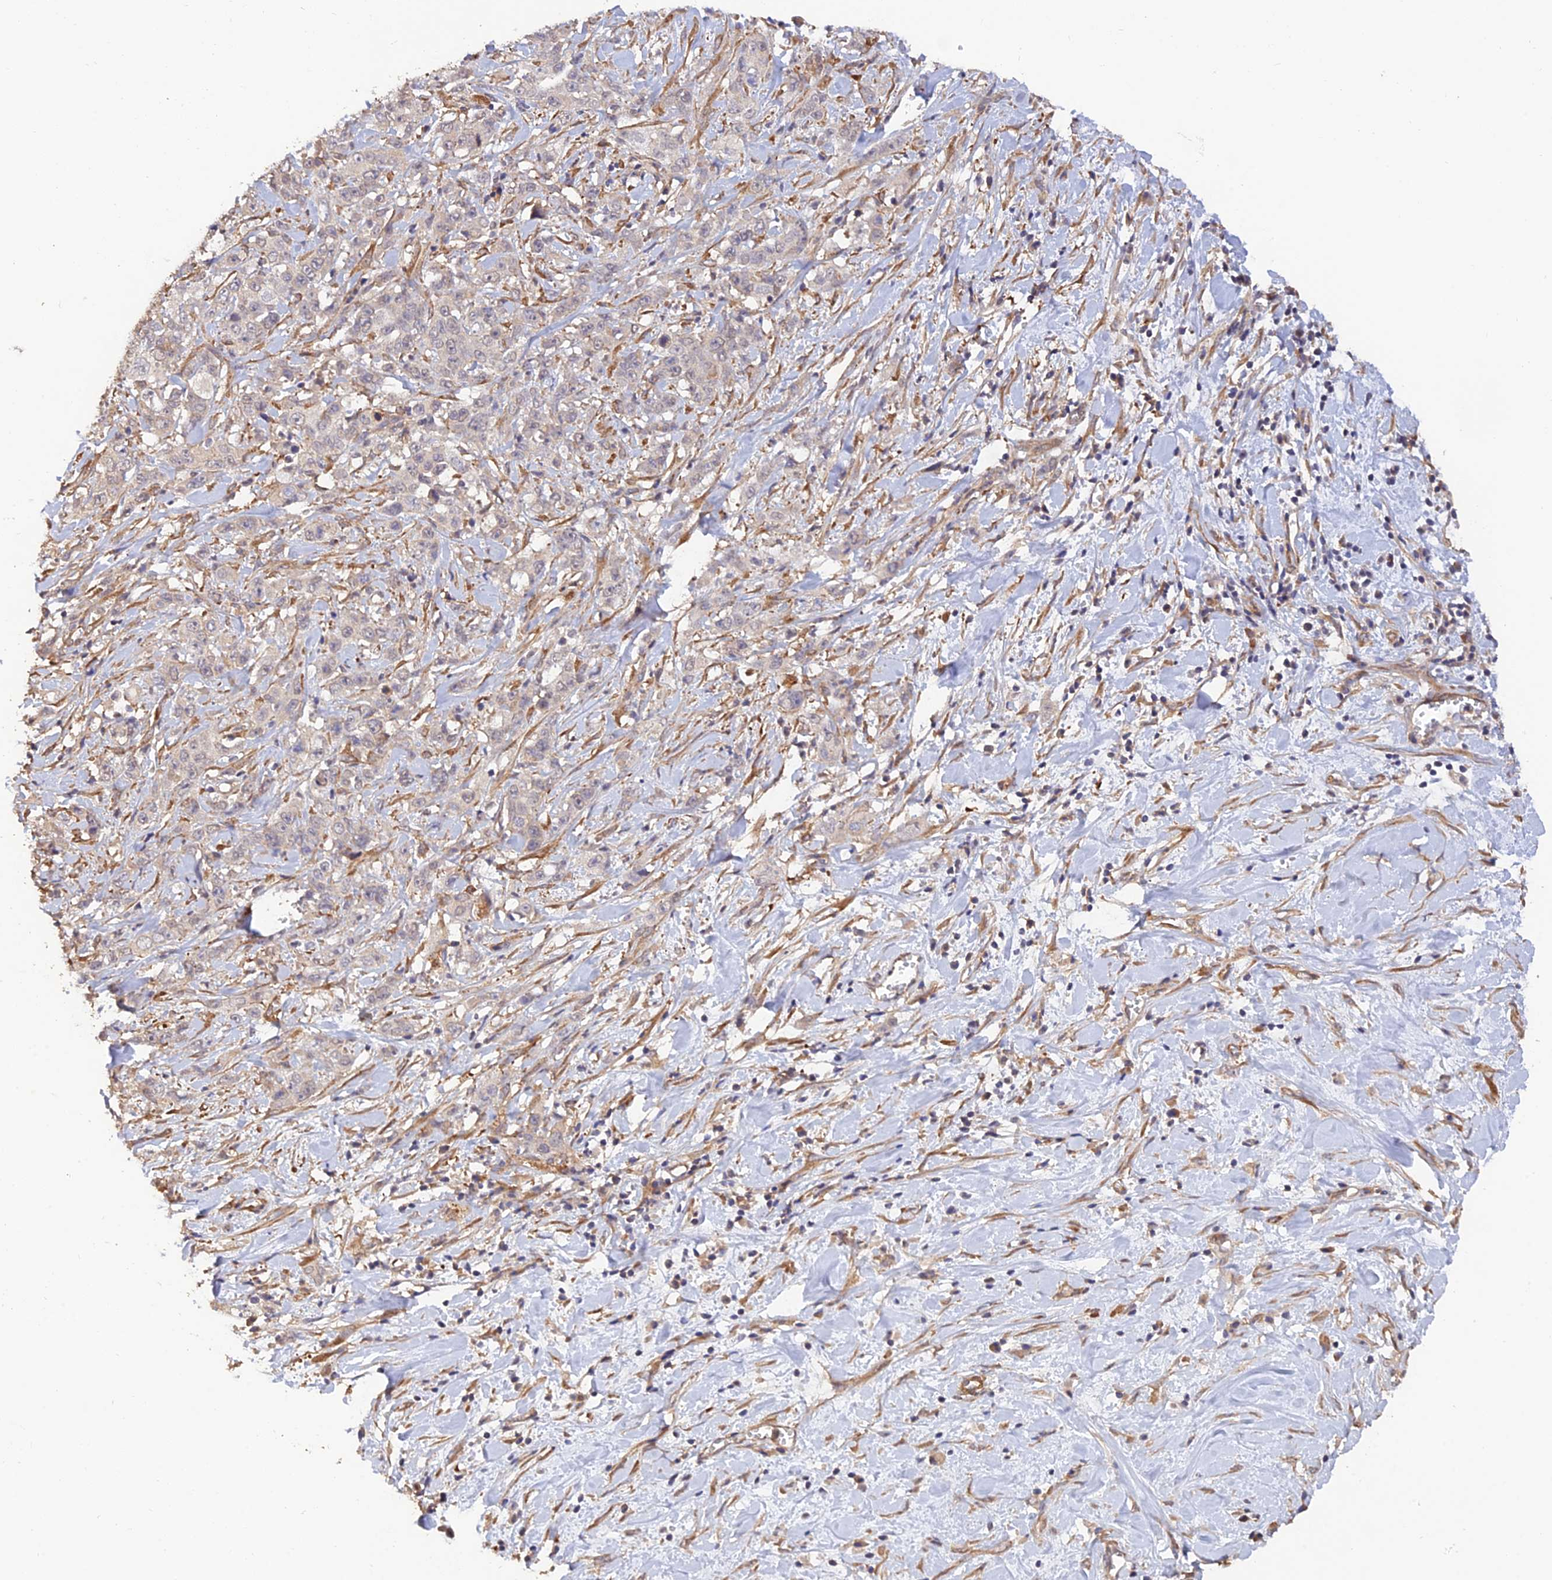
{"staining": {"intensity": "negative", "quantity": "none", "location": "none"}, "tissue": "stomach cancer", "cell_type": "Tumor cells", "image_type": "cancer", "snomed": [{"axis": "morphology", "description": "Adenocarcinoma, NOS"}, {"axis": "topography", "description": "Stomach, upper"}], "caption": "IHC photomicrograph of human stomach adenocarcinoma stained for a protein (brown), which displays no positivity in tumor cells.", "gene": "PAGR1", "patient": {"sex": "male", "age": 62}}